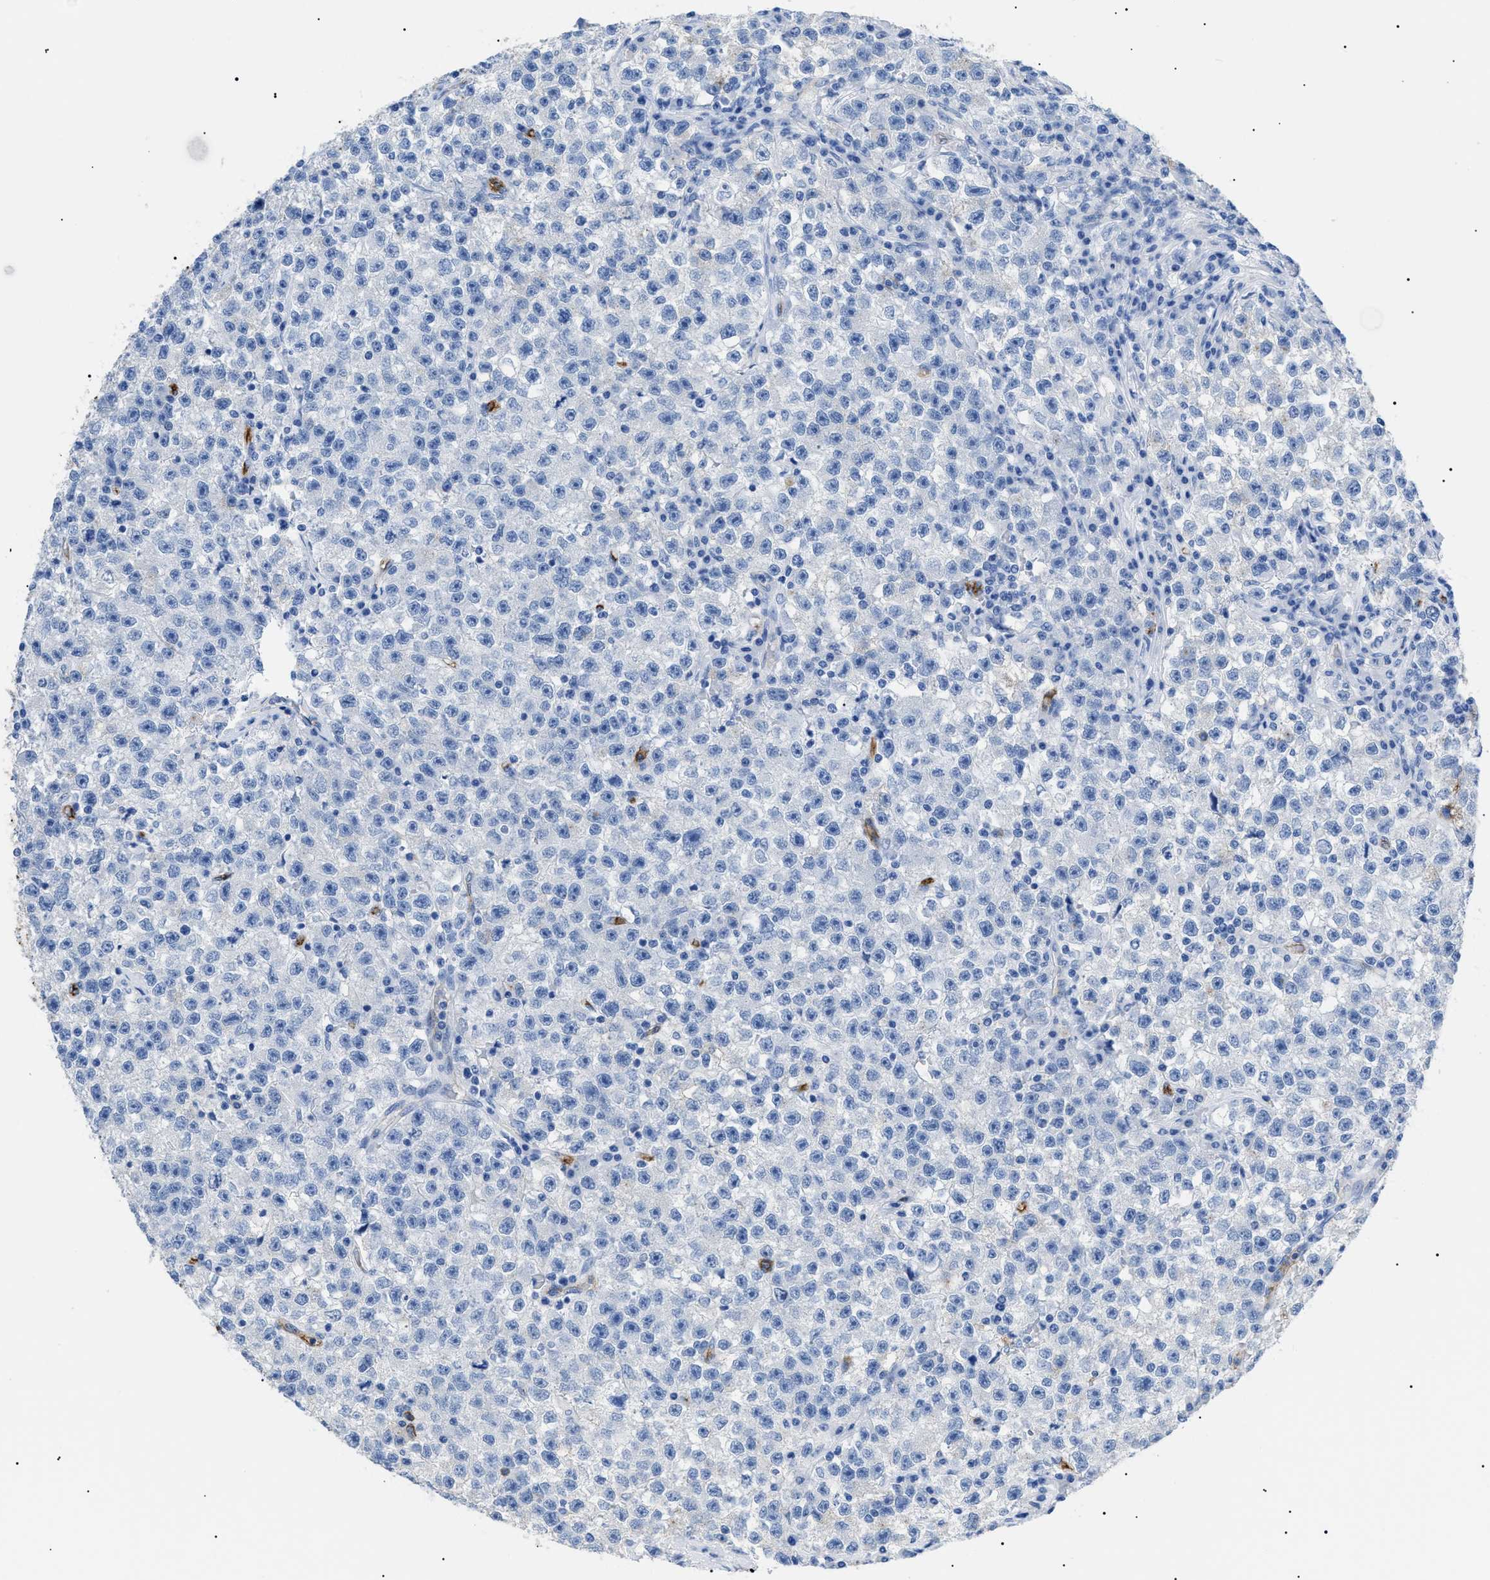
{"staining": {"intensity": "negative", "quantity": "none", "location": "none"}, "tissue": "testis cancer", "cell_type": "Tumor cells", "image_type": "cancer", "snomed": [{"axis": "morphology", "description": "Seminoma, NOS"}, {"axis": "topography", "description": "Testis"}], "caption": "High magnification brightfield microscopy of seminoma (testis) stained with DAB (3,3'-diaminobenzidine) (brown) and counterstained with hematoxylin (blue): tumor cells show no significant positivity.", "gene": "PODXL", "patient": {"sex": "male", "age": 22}}